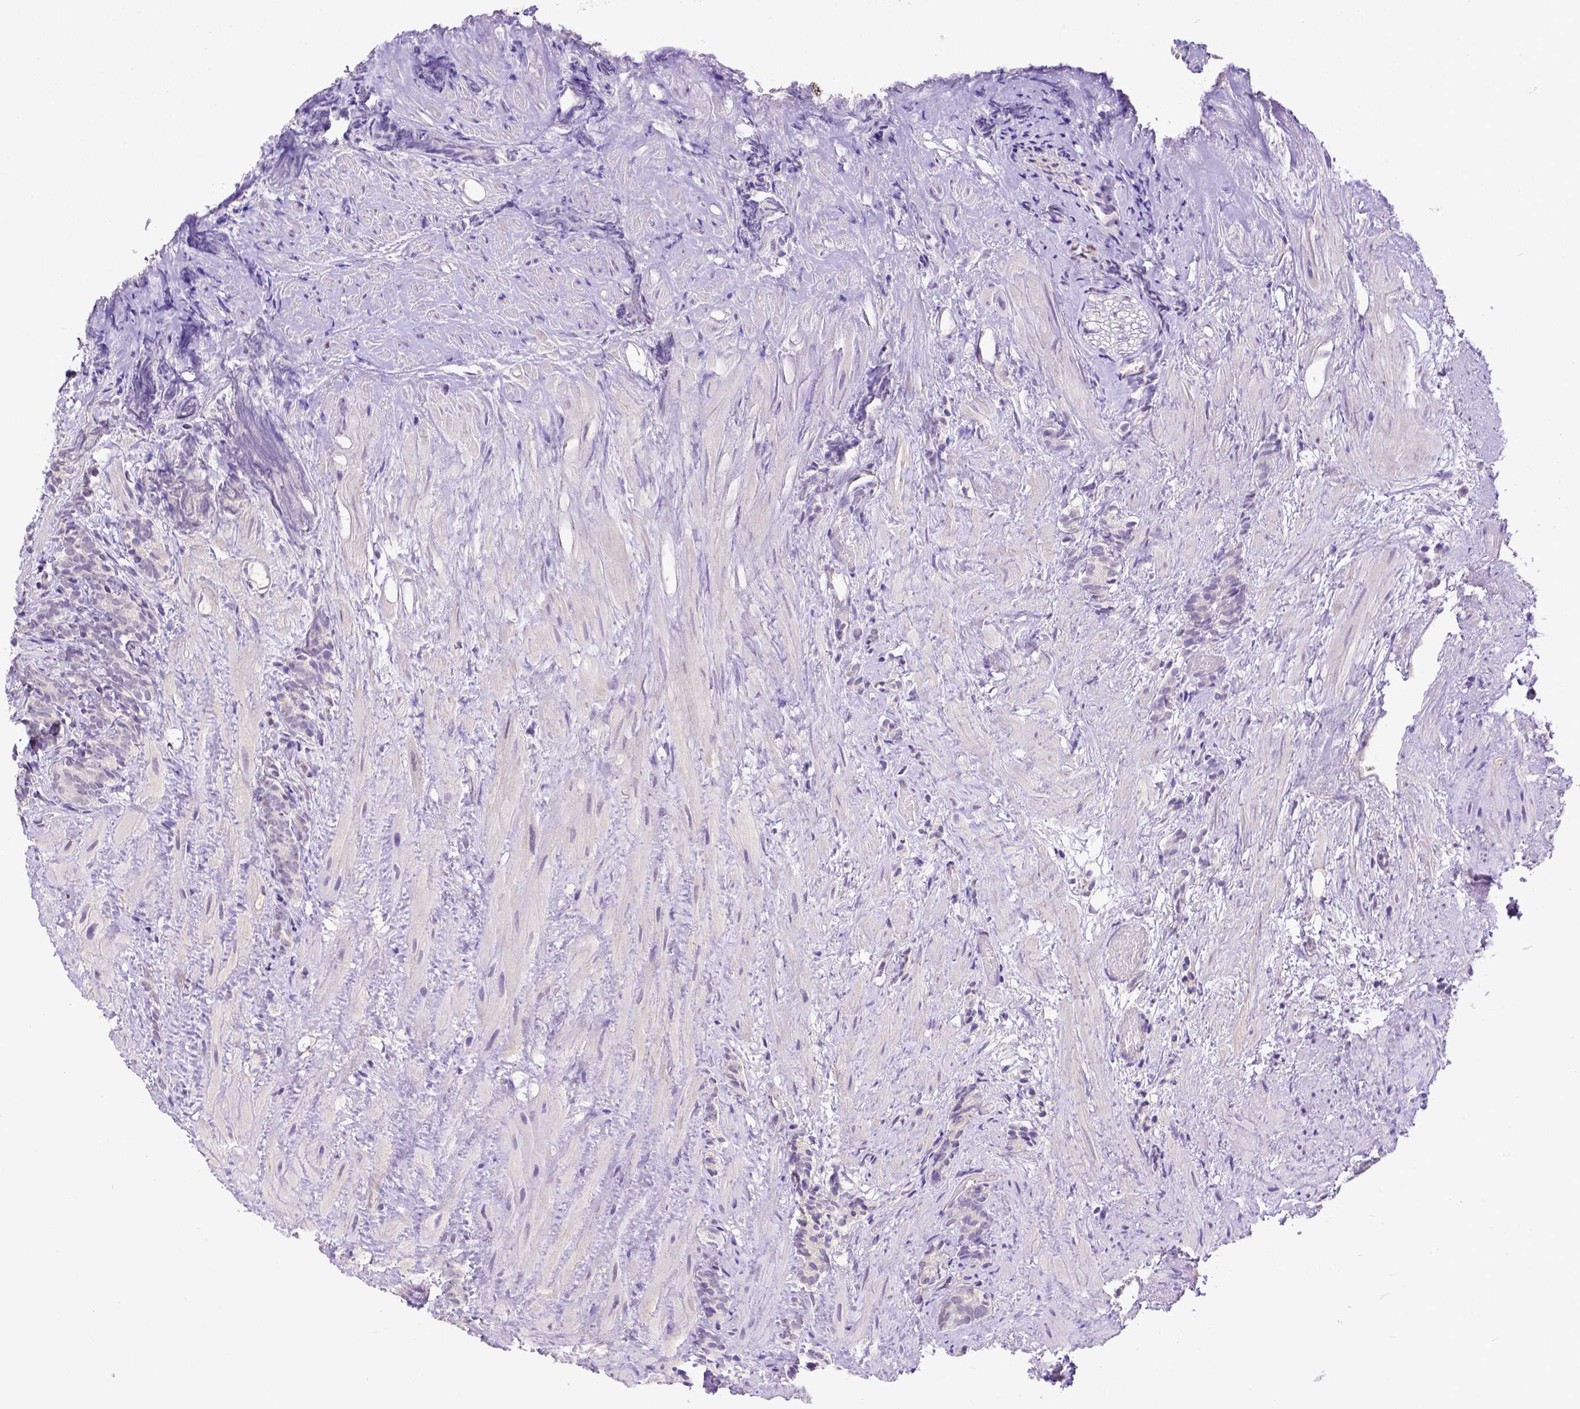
{"staining": {"intensity": "negative", "quantity": "none", "location": "none"}, "tissue": "prostate cancer", "cell_type": "Tumor cells", "image_type": "cancer", "snomed": [{"axis": "morphology", "description": "Adenocarcinoma, High grade"}, {"axis": "topography", "description": "Prostate"}], "caption": "An IHC image of prostate high-grade adenocarcinoma is shown. There is no staining in tumor cells of prostate high-grade adenocarcinoma.", "gene": "BTN1A1", "patient": {"sex": "male", "age": 84}}